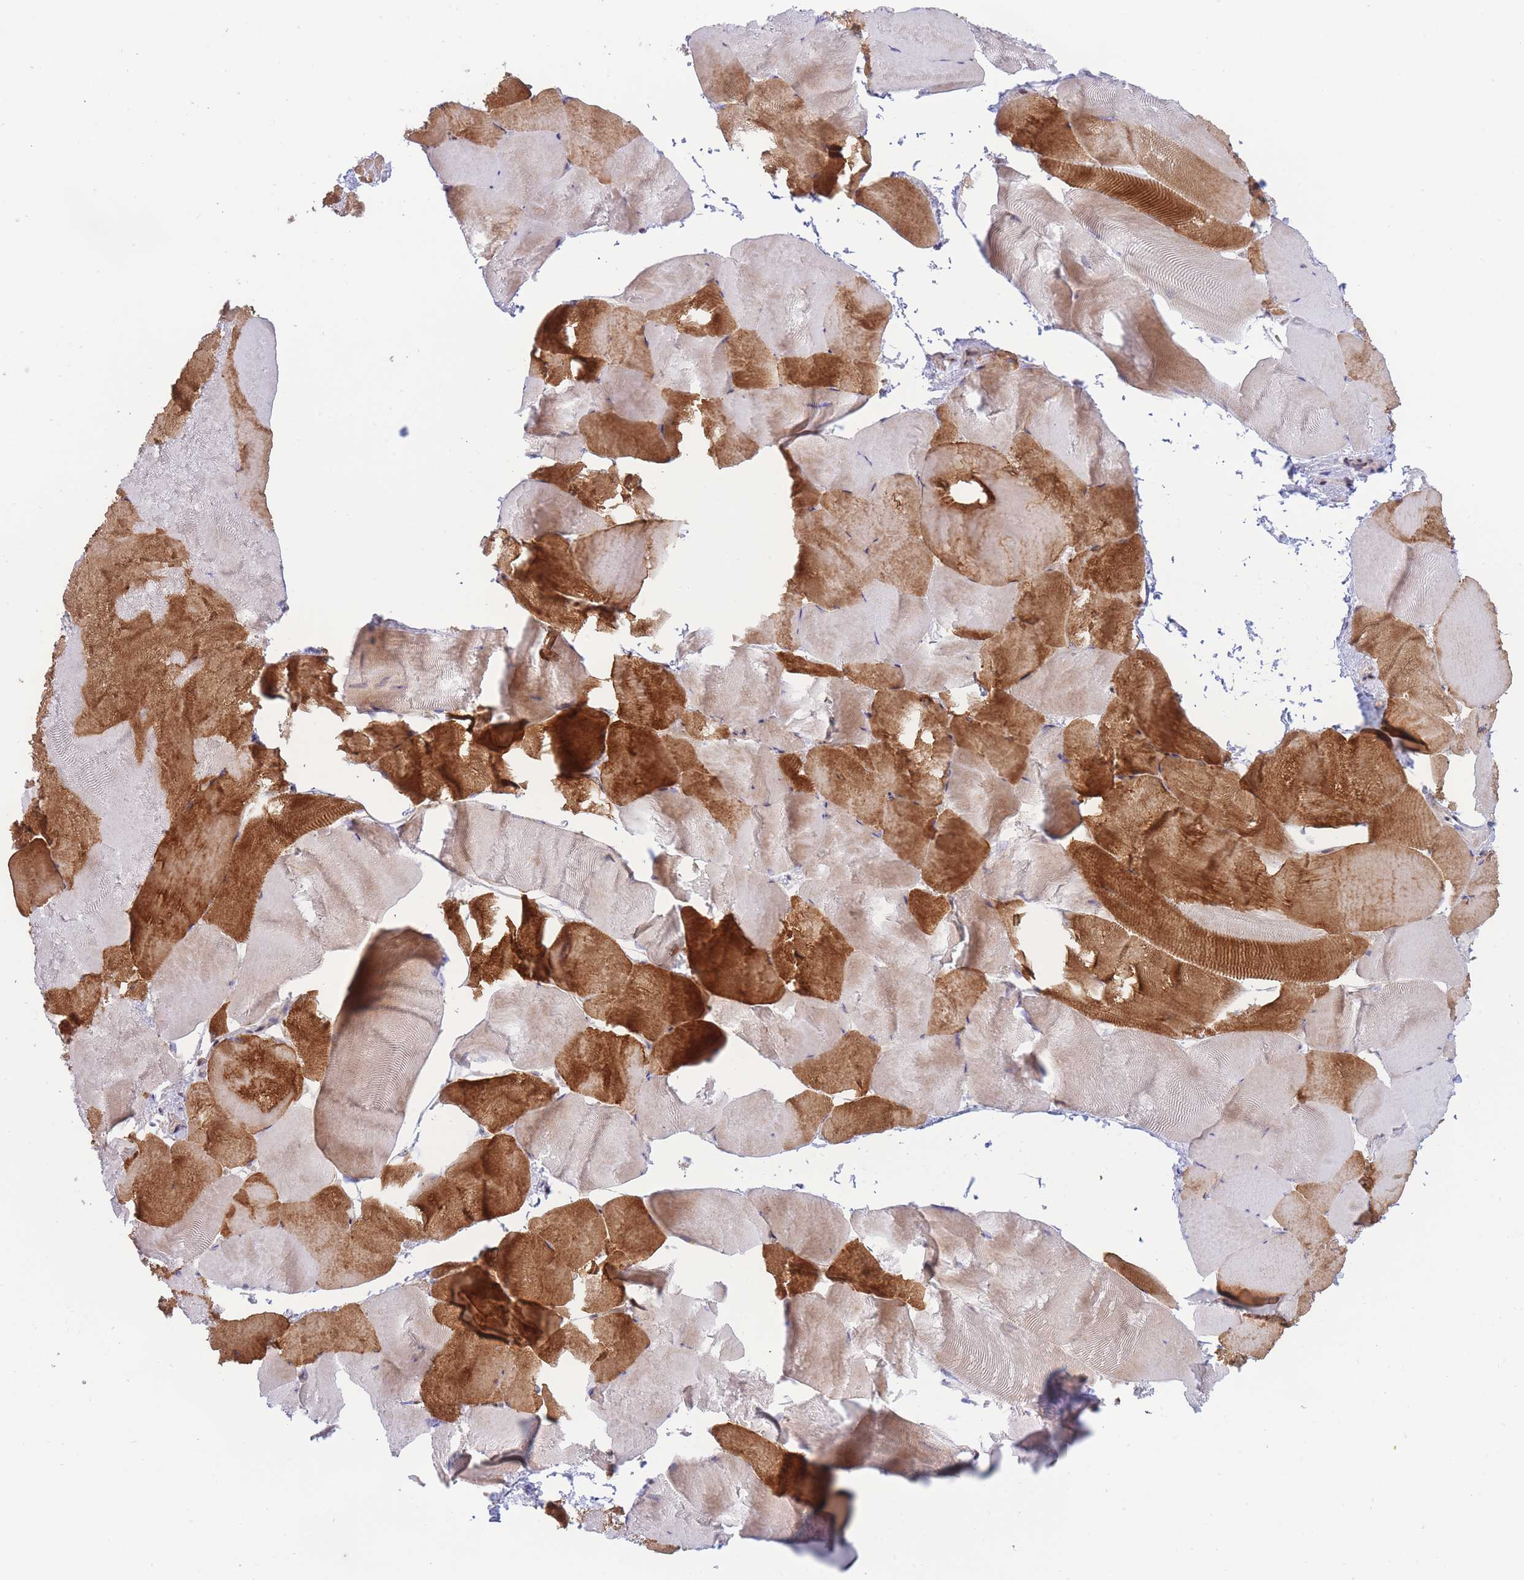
{"staining": {"intensity": "strong", "quantity": "25%-75%", "location": "cytoplasmic/membranous"}, "tissue": "skeletal muscle", "cell_type": "Myocytes", "image_type": "normal", "snomed": [{"axis": "morphology", "description": "Normal tissue, NOS"}, {"axis": "topography", "description": "Skeletal muscle"}], "caption": "A high-resolution photomicrograph shows IHC staining of benign skeletal muscle, which shows strong cytoplasmic/membranous staining in about 25%-75% of myocytes.", "gene": "BOD1L1", "patient": {"sex": "female", "age": 64}}